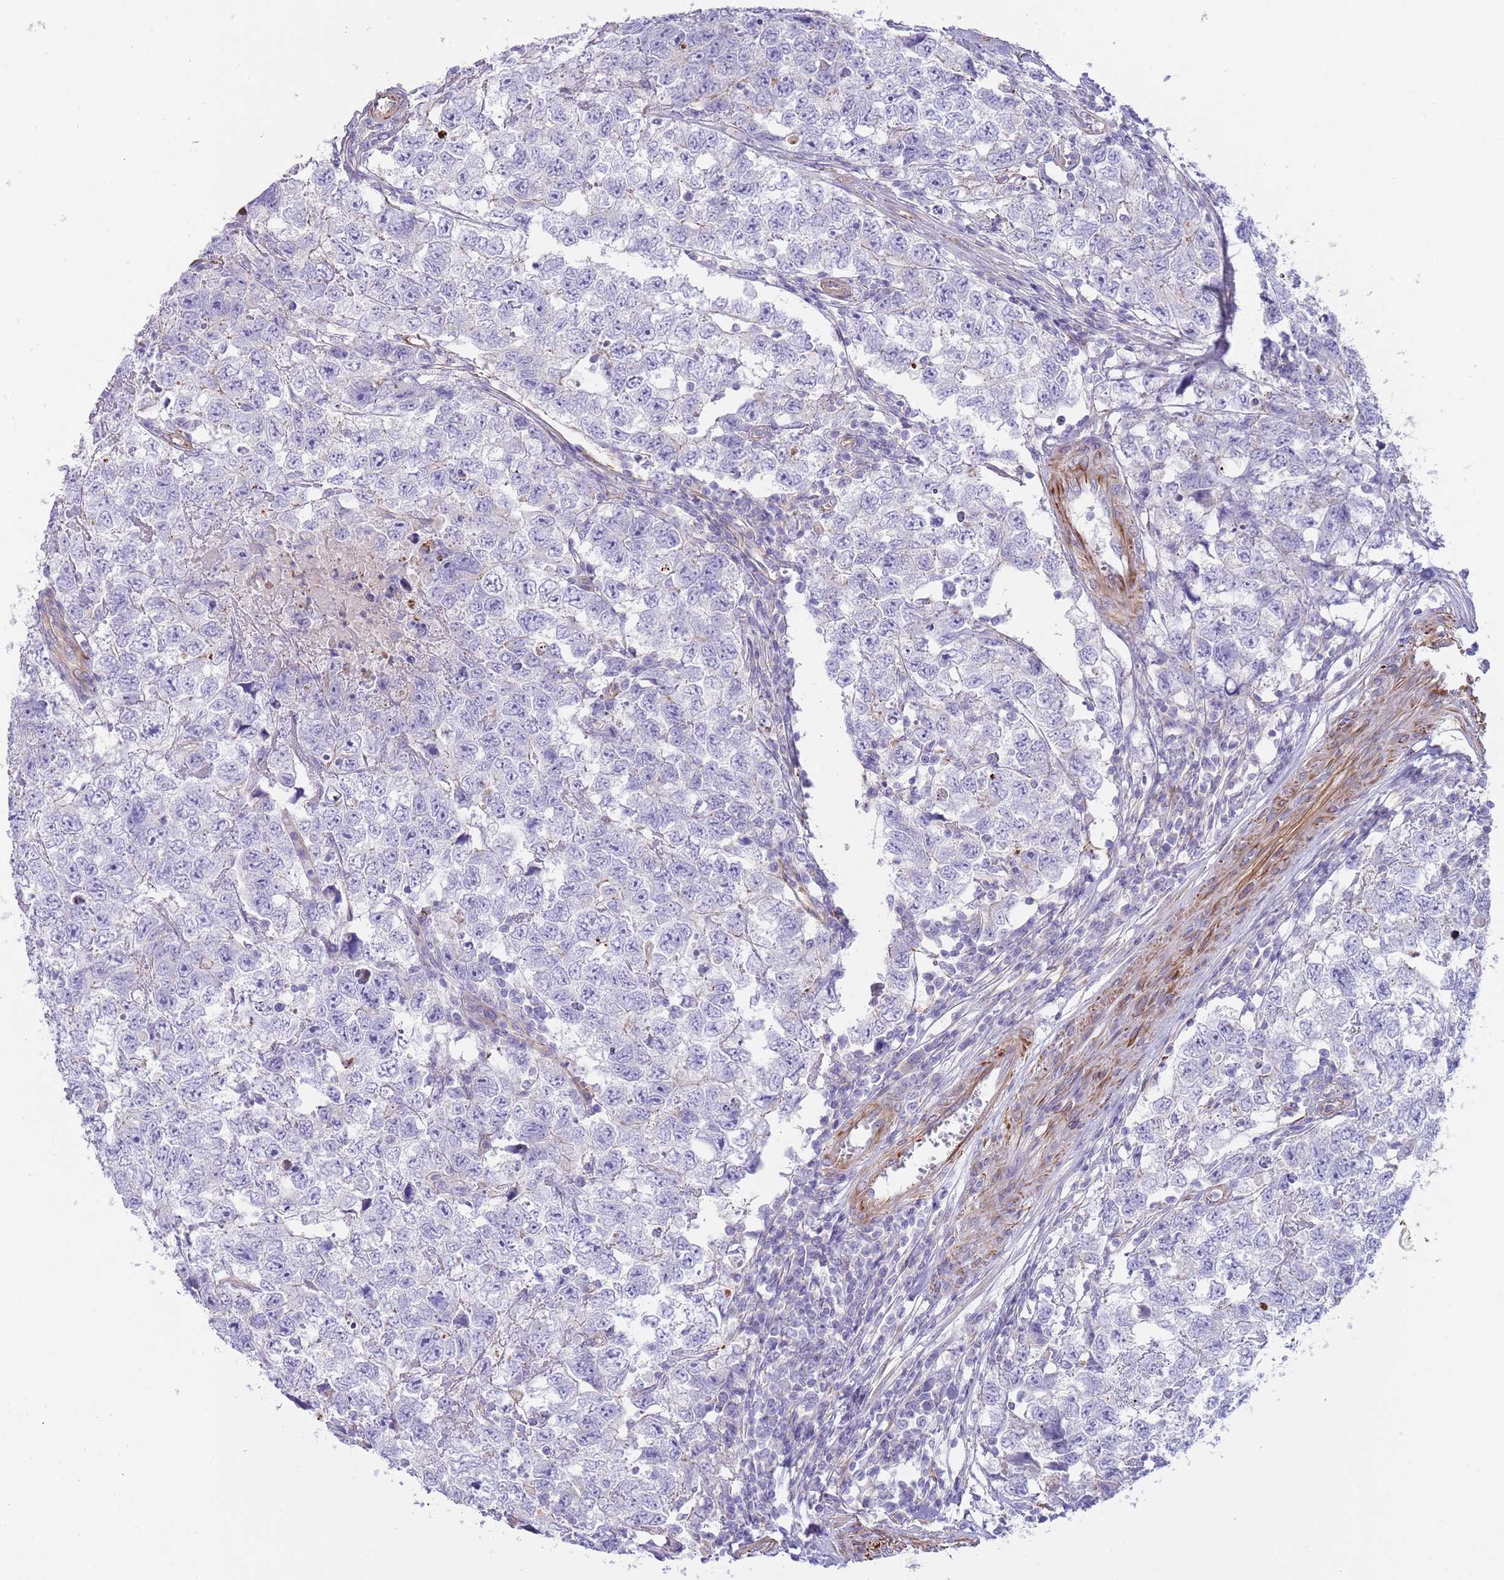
{"staining": {"intensity": "negative", "quantity": "none", "location": "none"}, "tissue": "testis cancer", "cell_type": "Tumor cells", "image_type": "cancer", "snomed": [{"axis": "morphology", "description": "Carcinoma, Embryonal, NOS"}, {"axis": "topography", "description": "Testis"}], "caption": "Immunohistochemistry (IHC) image of neoplastic tissue: testis cancer stained with DAB exhibits no significant protein positivity in tumor cells.", "gene": "MOGAT1", "patient": {"sex": "male", "age": 22}}